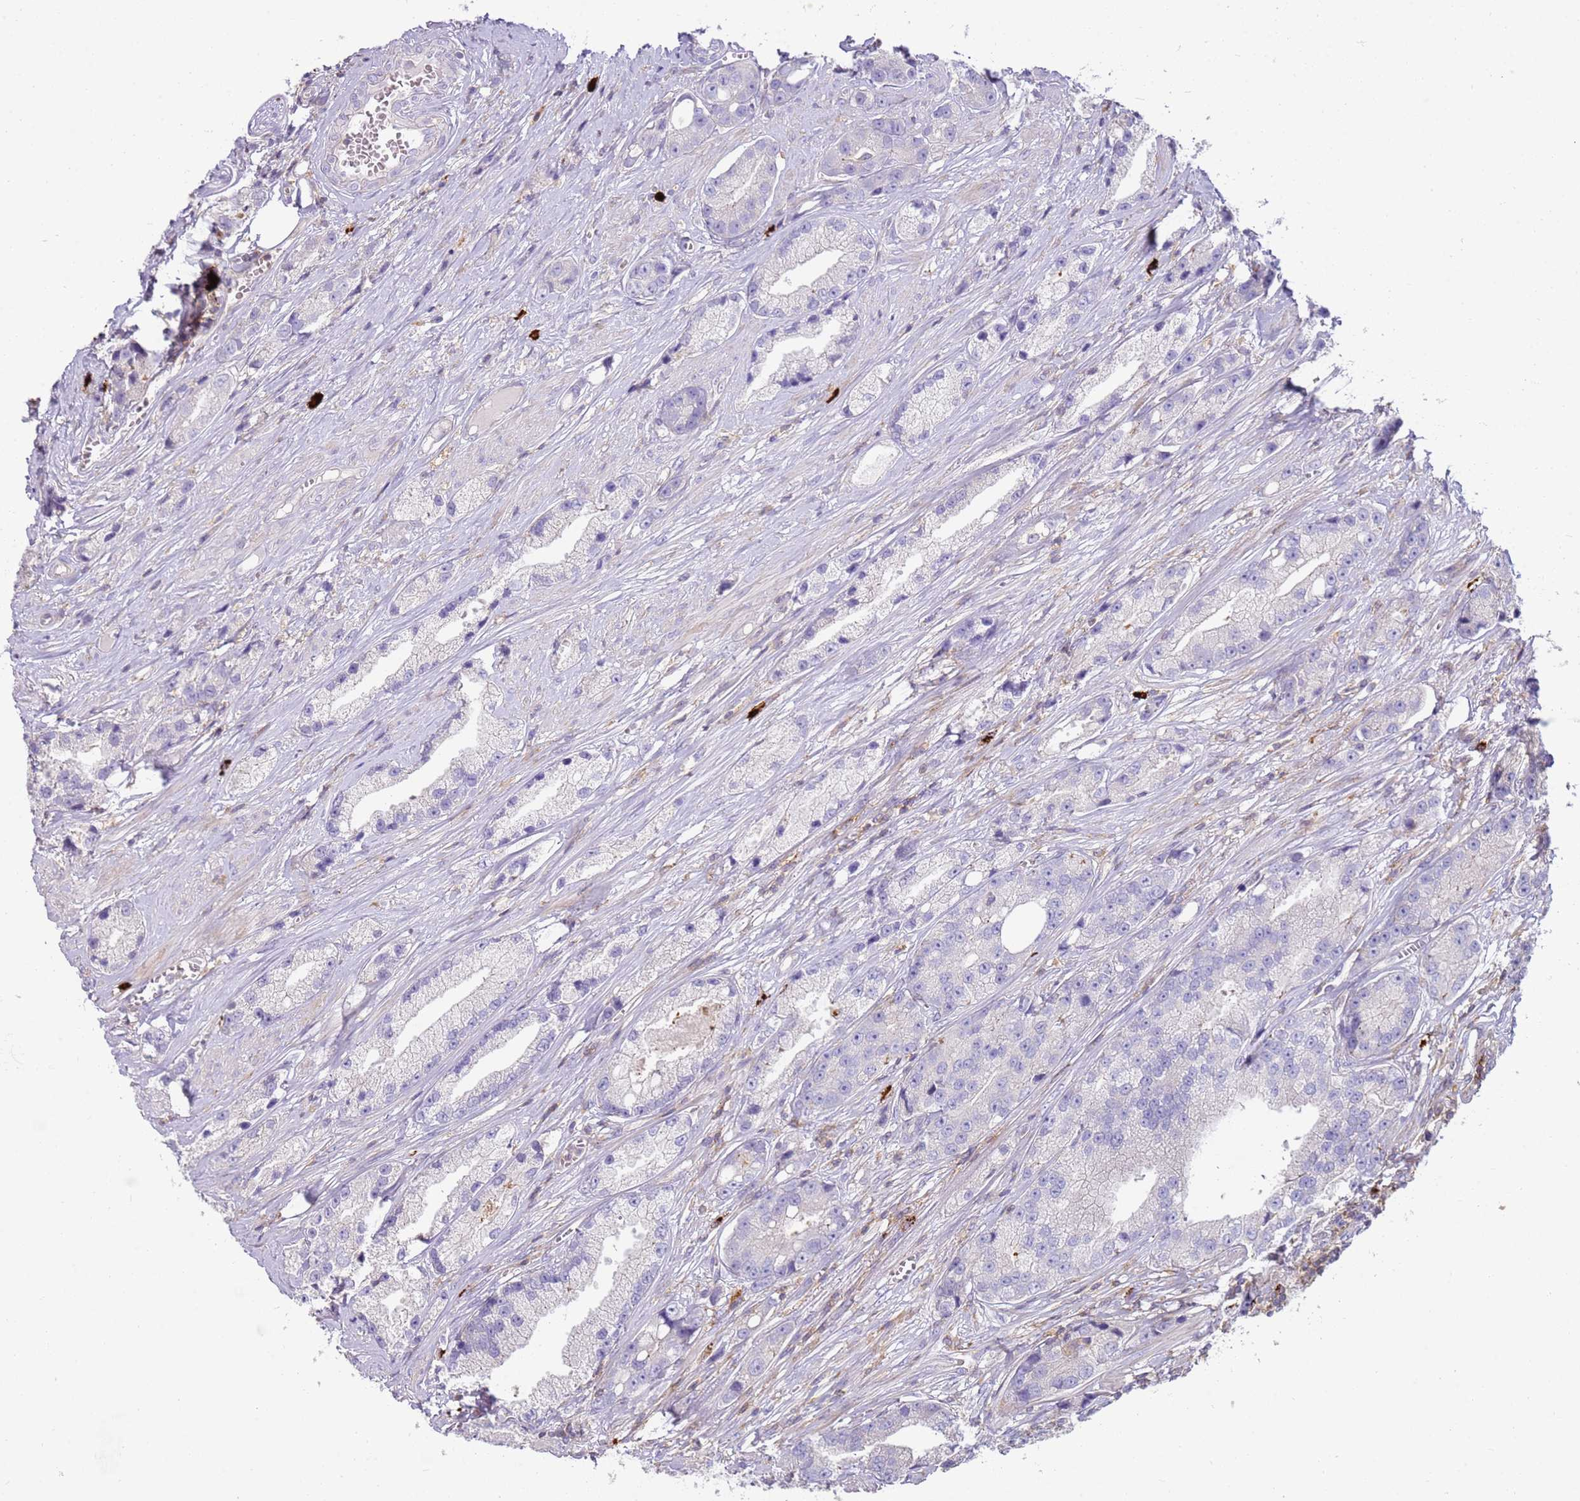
{"staining": {"intensity": "negative", "quantity": "none", "location": "none"}, "tissue": "prostate cancer", "cell_type": "Tumor cells", "image_type": "cancer", "snomed": [{"axis": "morphology", "description": "Adenocarcinoma, High grade"}, {"axis": "topography", "description": "Prostate"}], "caption": "High power microscopy micrograph of an immunohistochemistry (IHC) micrograph of prostate cancer, revealing no significant expression in tumor cells.", "gene": "FPR1", "patient": {"sex": "male", "age": 74}}